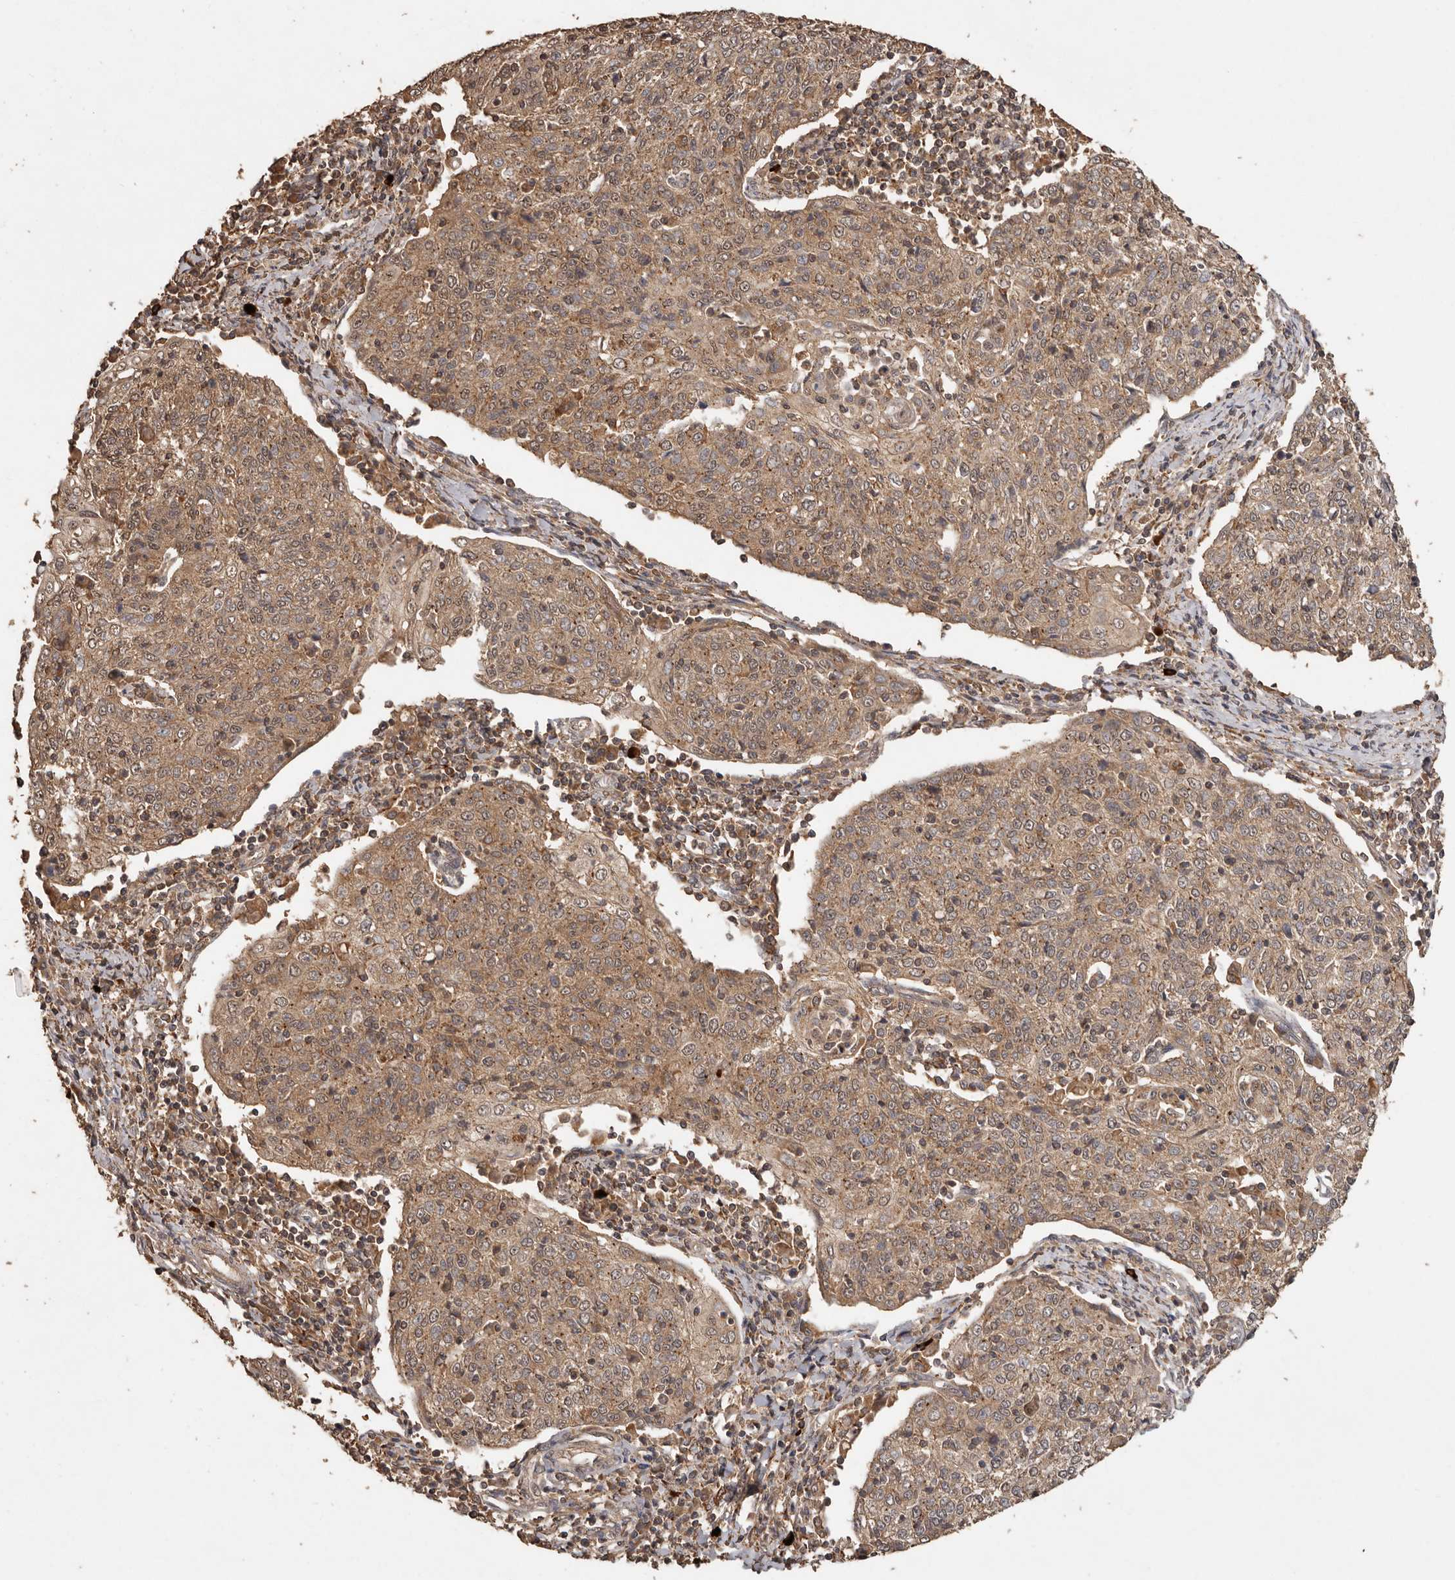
{"staining": {"intensity": "moderate", "quantity": ">75%", "location": "cytoplasmic/membranous"}, "tissue": "cervical cancer", "cell_type": "Tumor cells", "image_type": "cancer", "snomed": [{"axis": "morphology", "description": "Squamous cell carcinoma, NOS"}, {"axis": "topography", "description": "Cervix"}], "caption": "Squamous cell carcinoma (cervical) tissue displays moderate cytoplasmic/membranous positivity in about >75% of tumor cells, visualized by immunohistochemistry.", "gene": "RWDD1", "patient": {"sex": "female", "age": 48}}